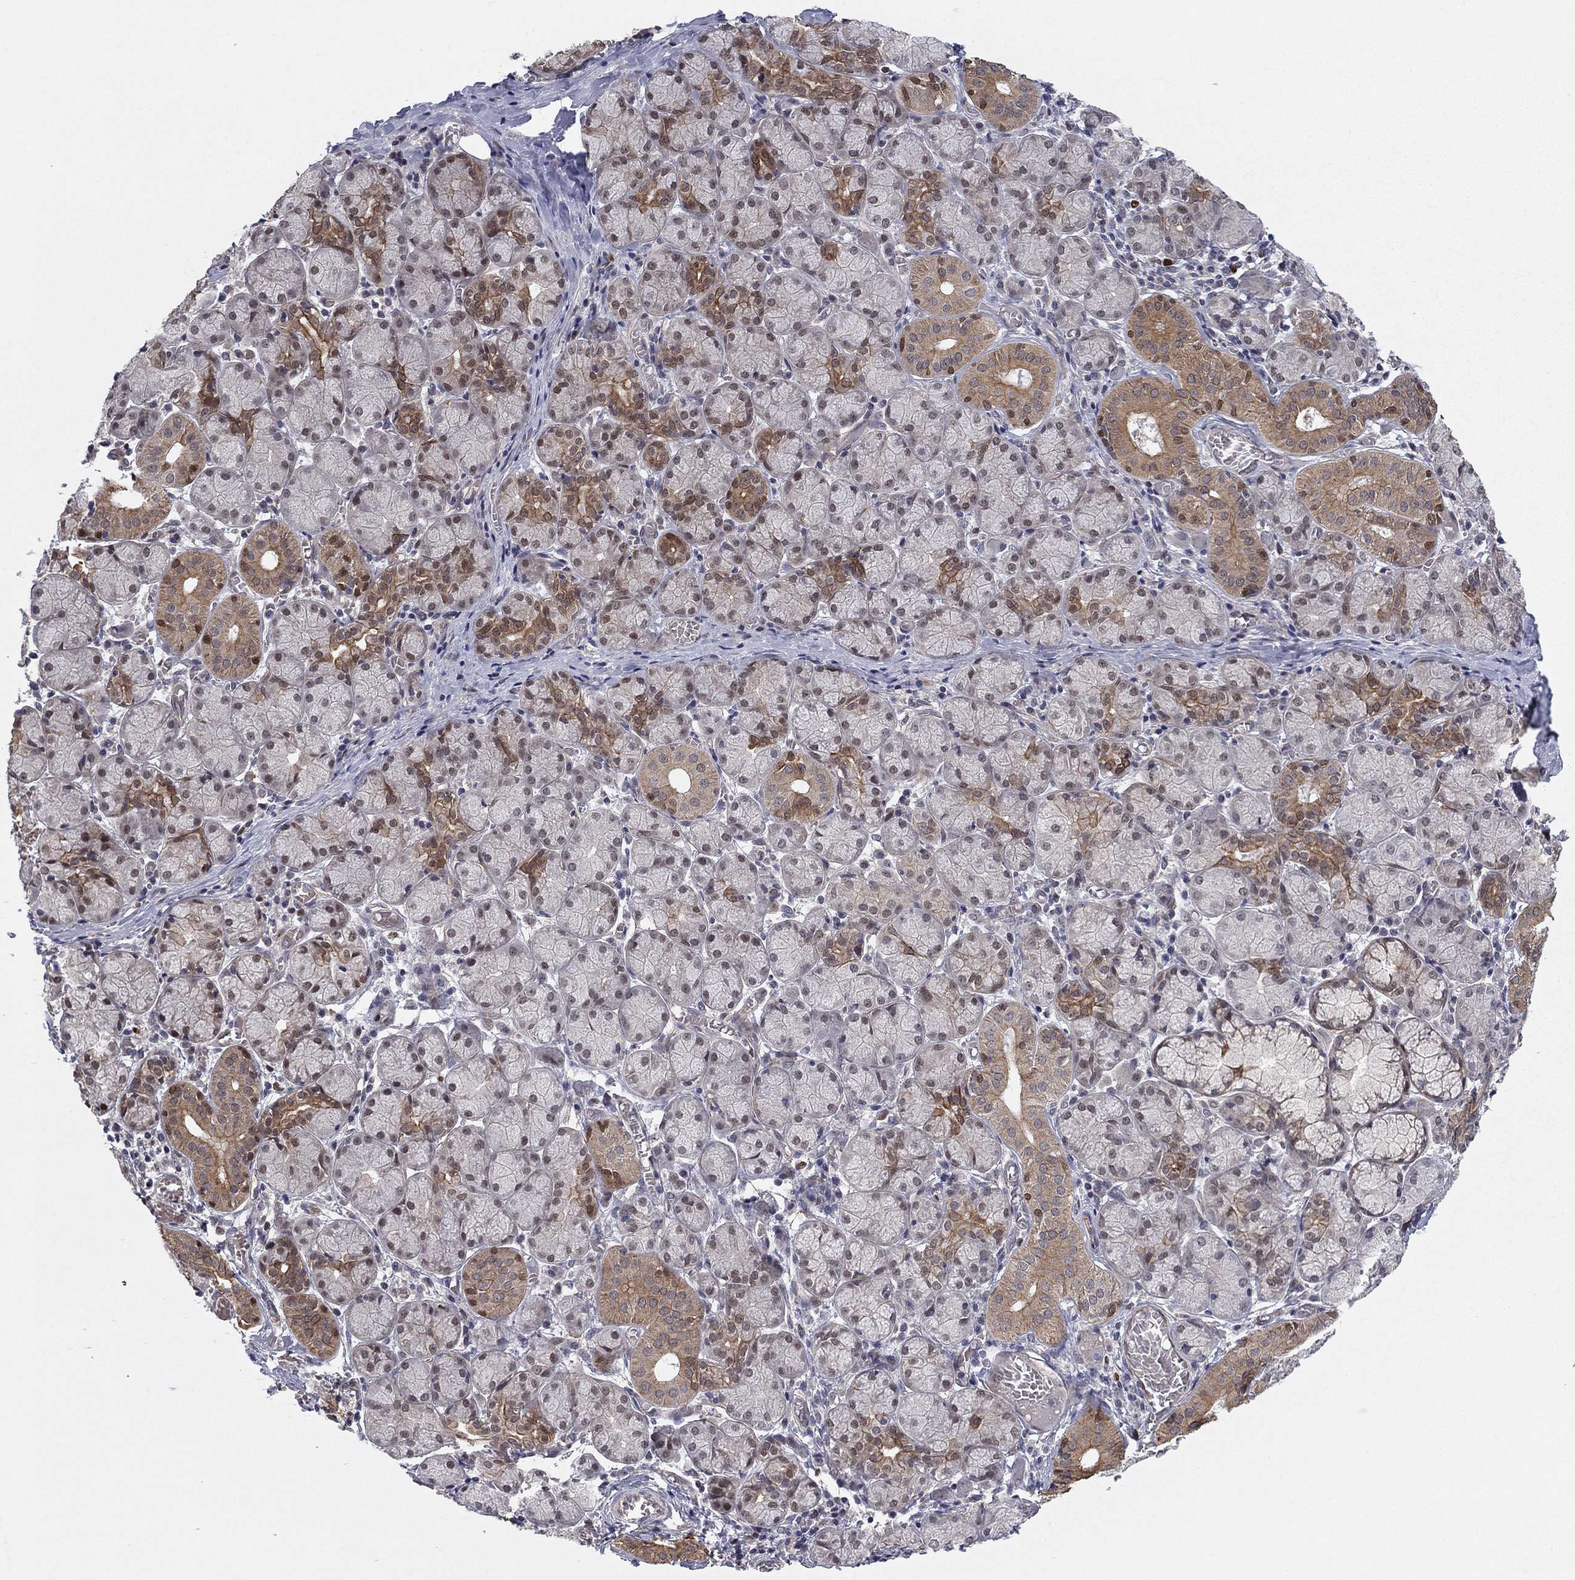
{"staining": {"intensity": "strong", "quantity": "<25%", "location": "cytoplasmic/membranous,nuclear"}, "tissue": "salivary gland", "cell_type": "Glandular cells", "image_type": "normal", "snomed": [{"axis": "morphology", "description": "Normal tissue, NOS"}, {"axis": "topography", "description": "Salivary gland"}, {"axis": "topography", "description": "Peripheral nerve tissue"}], "caption": "Immunohistochemical staining of unremarkable salivary gland reveals strong cytoplasmic/membranous,nuclear protein positivity in approximately <25% of glandular cells. (Stains: DAB in brown, nuclei in blue, Microscopy: brightfield microscopy at high magnification).", "gene": "BCL11A", "patient": {"sex": "female", "age": 24}}